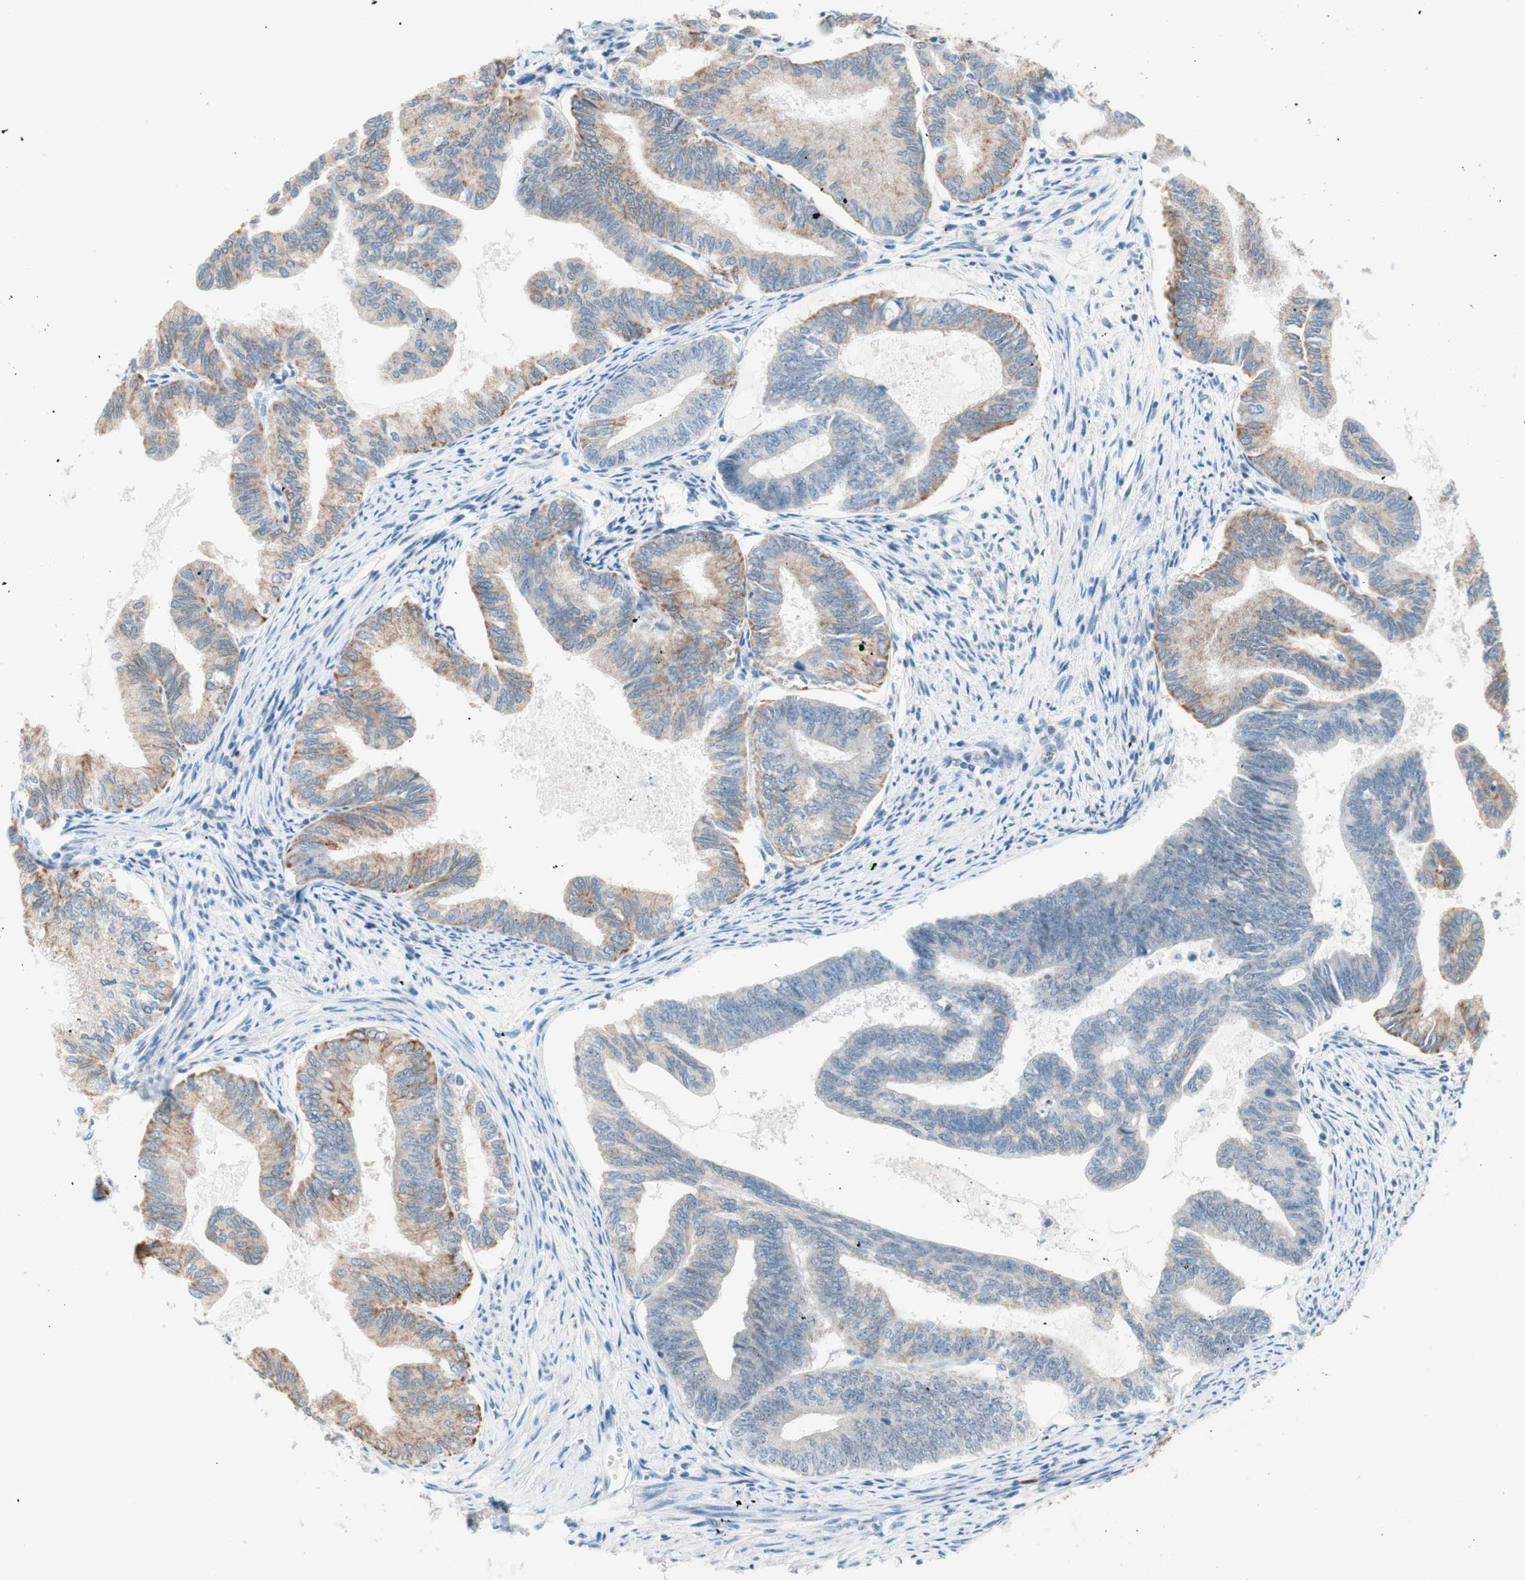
{"staining": {"intensity": "weak", "quantity": "25%-75%", "location": "cytoplasmic/membranous"}, "tissue": "endometrial cancer", "cell_type": "Tumor cells", "image_type": "cancer", "snomed": [{"axis": "morphology", "description": "Adenocarcinoma, NOS"}, {"axis": "topography", "description": "Endometrium"}], "caption": "Immunohistochemistry (IHC) of human endometrial cancer (adenocarcinoma) demonstrates low levels of weak cytoplasmic/membranous staining in approximately 25%-75% of tumor cells.", "gene": "JPH1", "patient": {"sex": "female", "age": 86}}